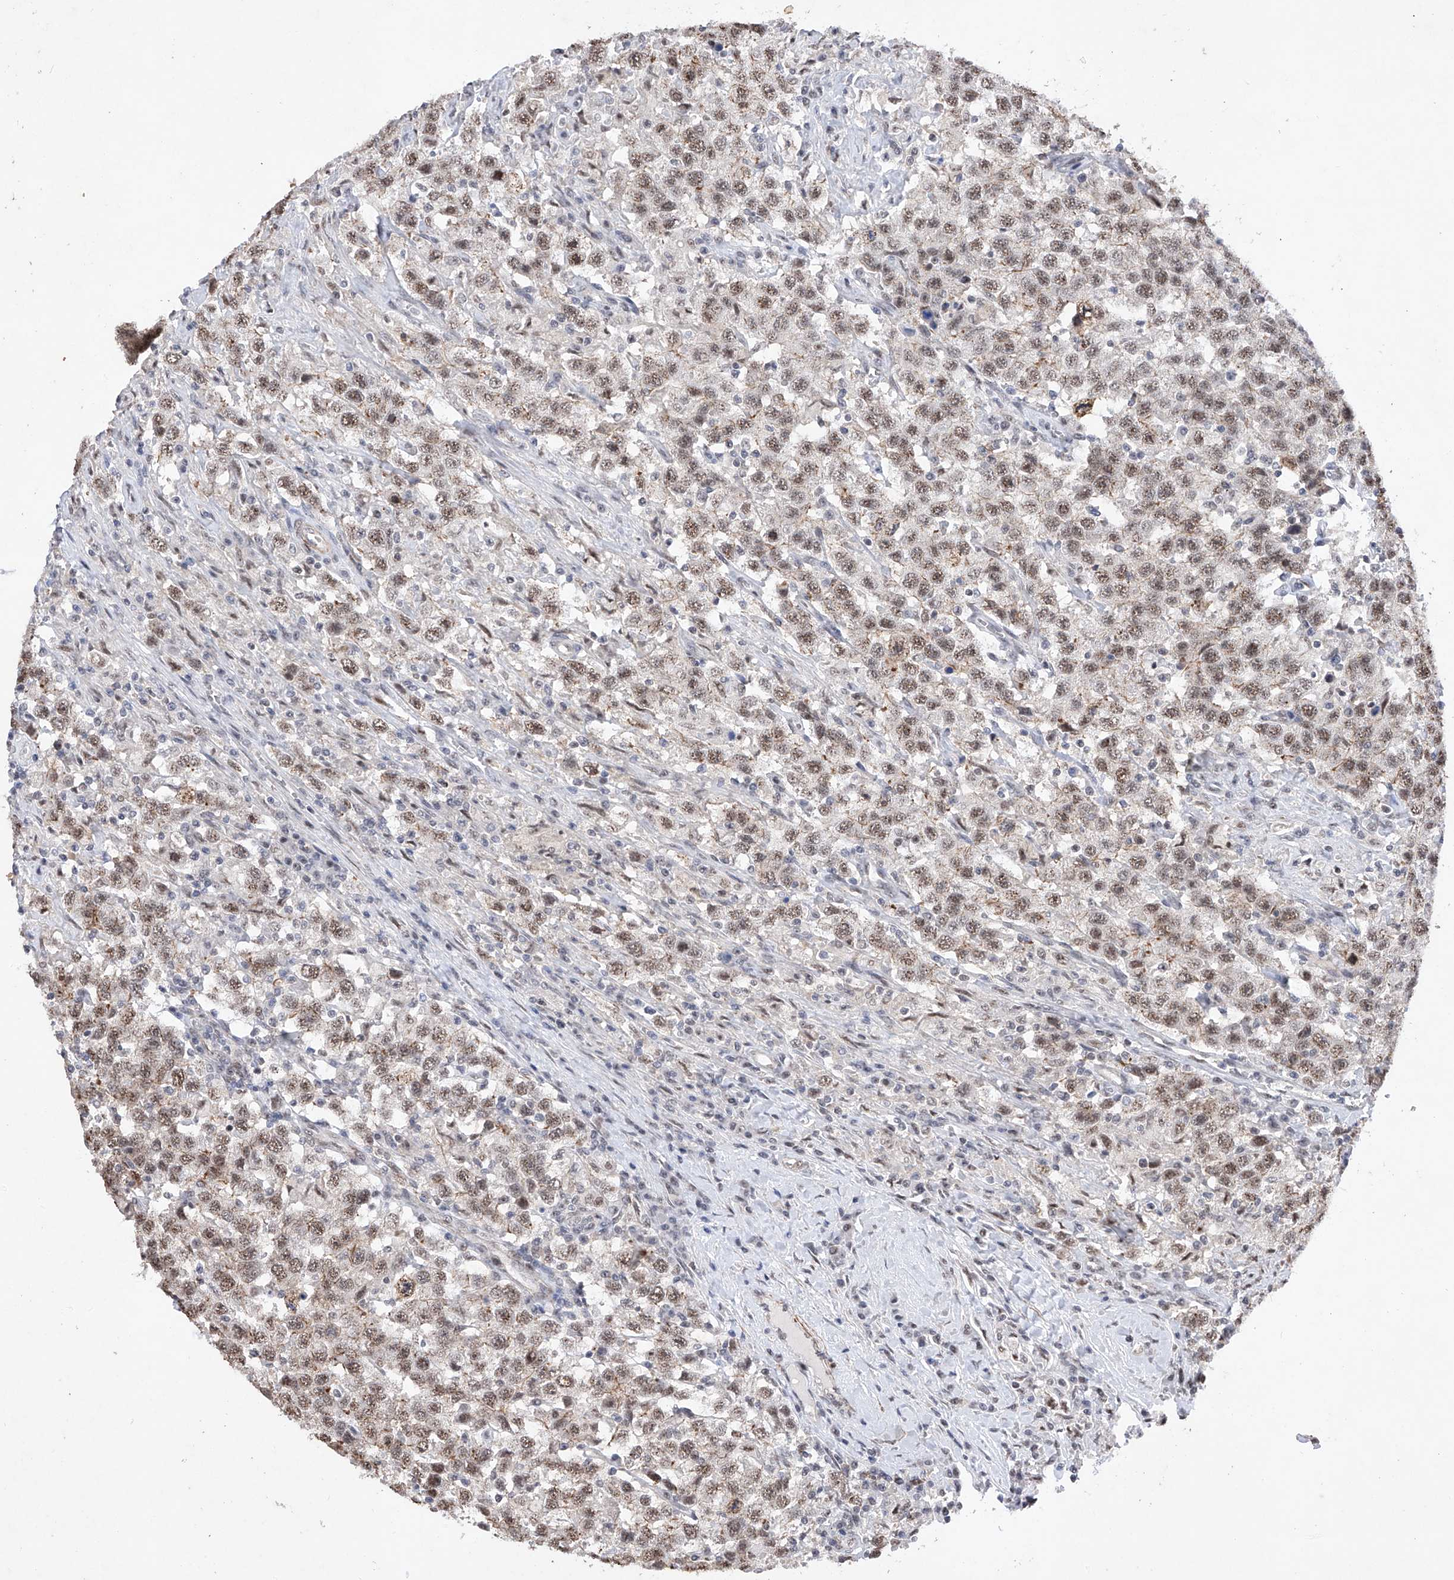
{"staining": {"intensity": "weak", "quantity": ">75%", "location": "nuclear"}, "tissue": "testis cancer", "cell_type": "Tumor cells", "image_type": "cancer", "snomed": [{"axis": "morphology", "description": "Seminoma, NOS"}, {"axis": "topography", "description": "Testis"}], "caption": "Human testis seminoma stained with a protein marker shows weak staining in tumor cells.", "gene": "NFATC4", "patient": {"sex": "male", "age": 41}}